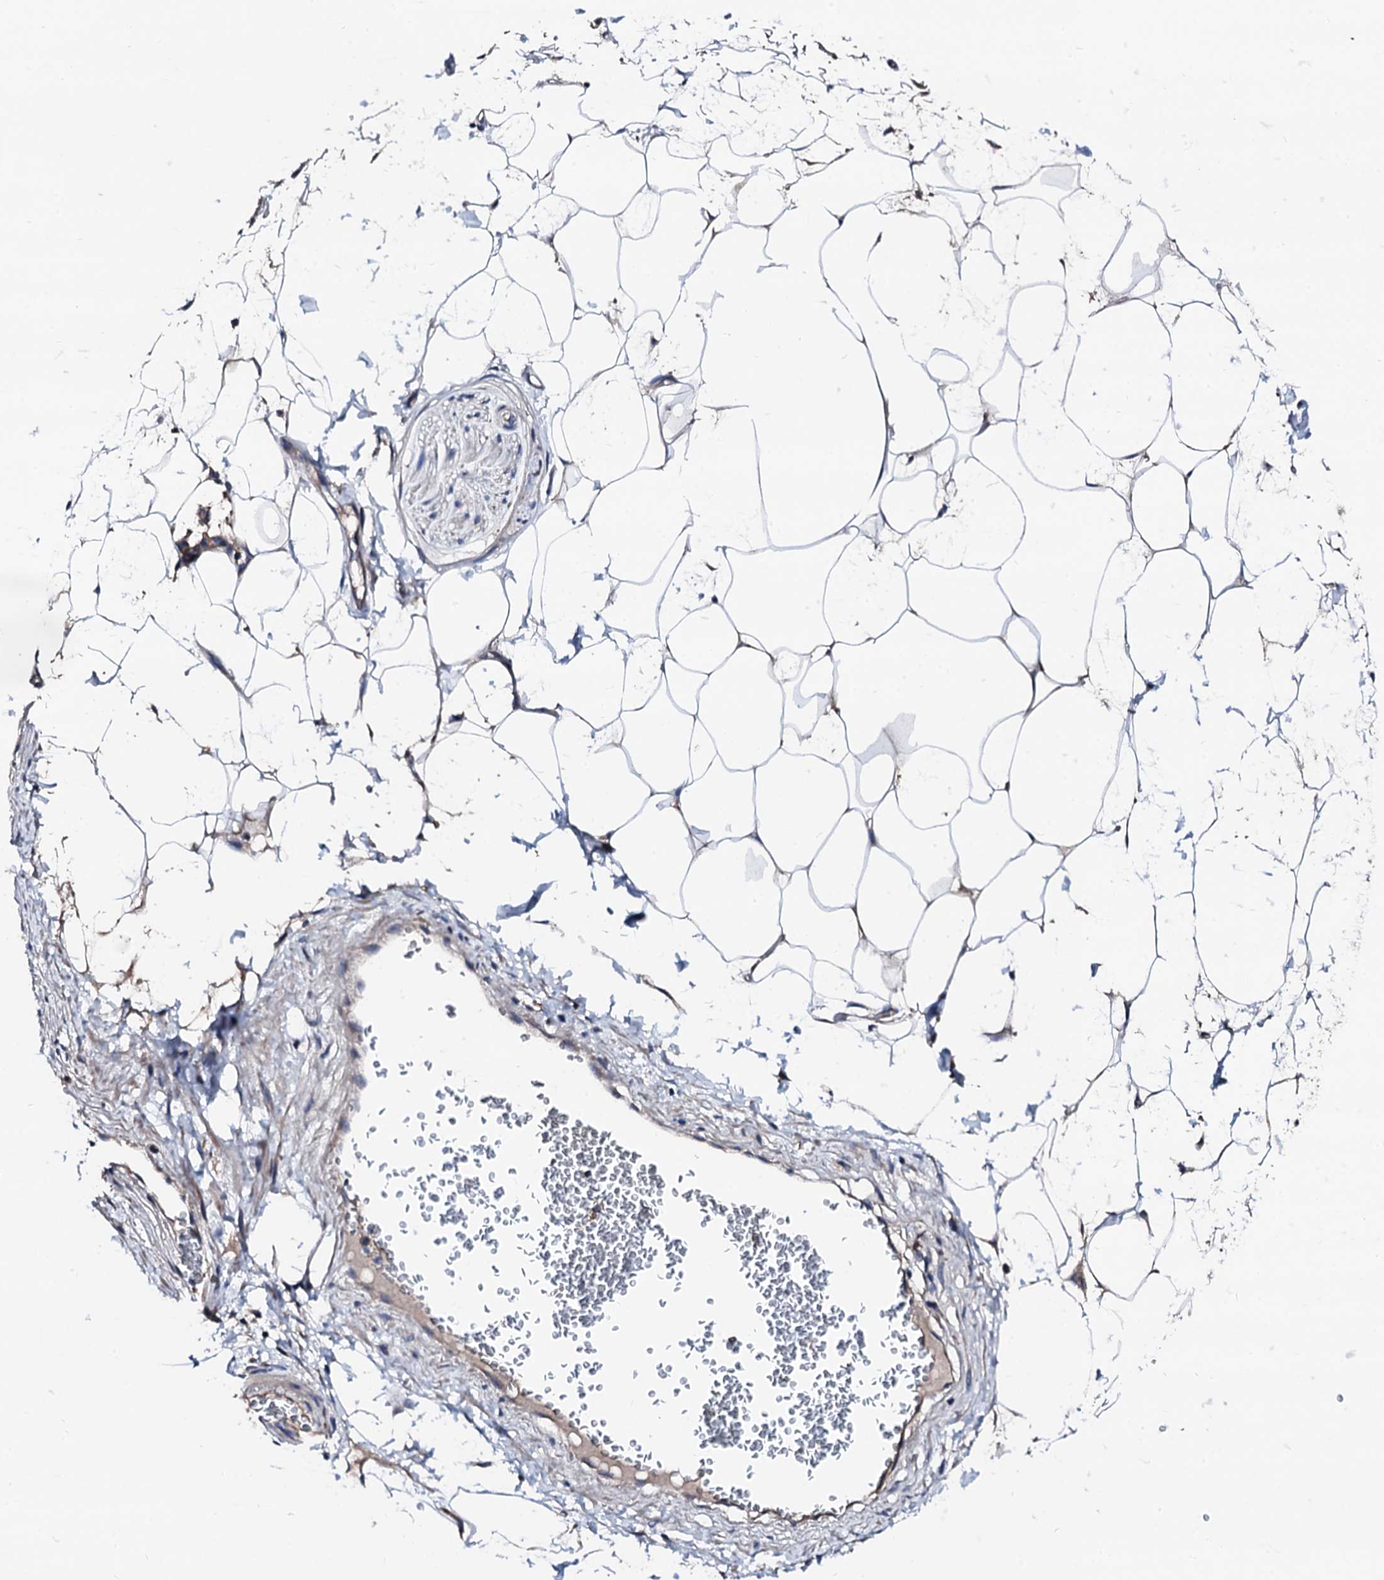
{"staining": {"intensity": "weak", "quantity": "25%-75%", "location": "cytoplasmic/membranous"}, "tissue": "adipose tissue", "cell_type": "Adipocytes", "image_type": "normal", "snomed": [{"axis": "morphology", "description": "Normal tissue, NOS"}, {"axis": "morphology", "description": "Adenocarcinoma, NOS"}, {"axis": "topography", "description": "Rectum"}, {"axis": "topography", "description": "Vagina"}, {"axis": "topography", "description": "Peripheral nerve tissue"}], "caption": "This is an image of IHC staining of benign adipose tissue, which shows weak positivity in the cytoplasmic/membranous of adipocytes.", "gene": "TRAFD1", "patient": {"sex": "female", "age": 71}}